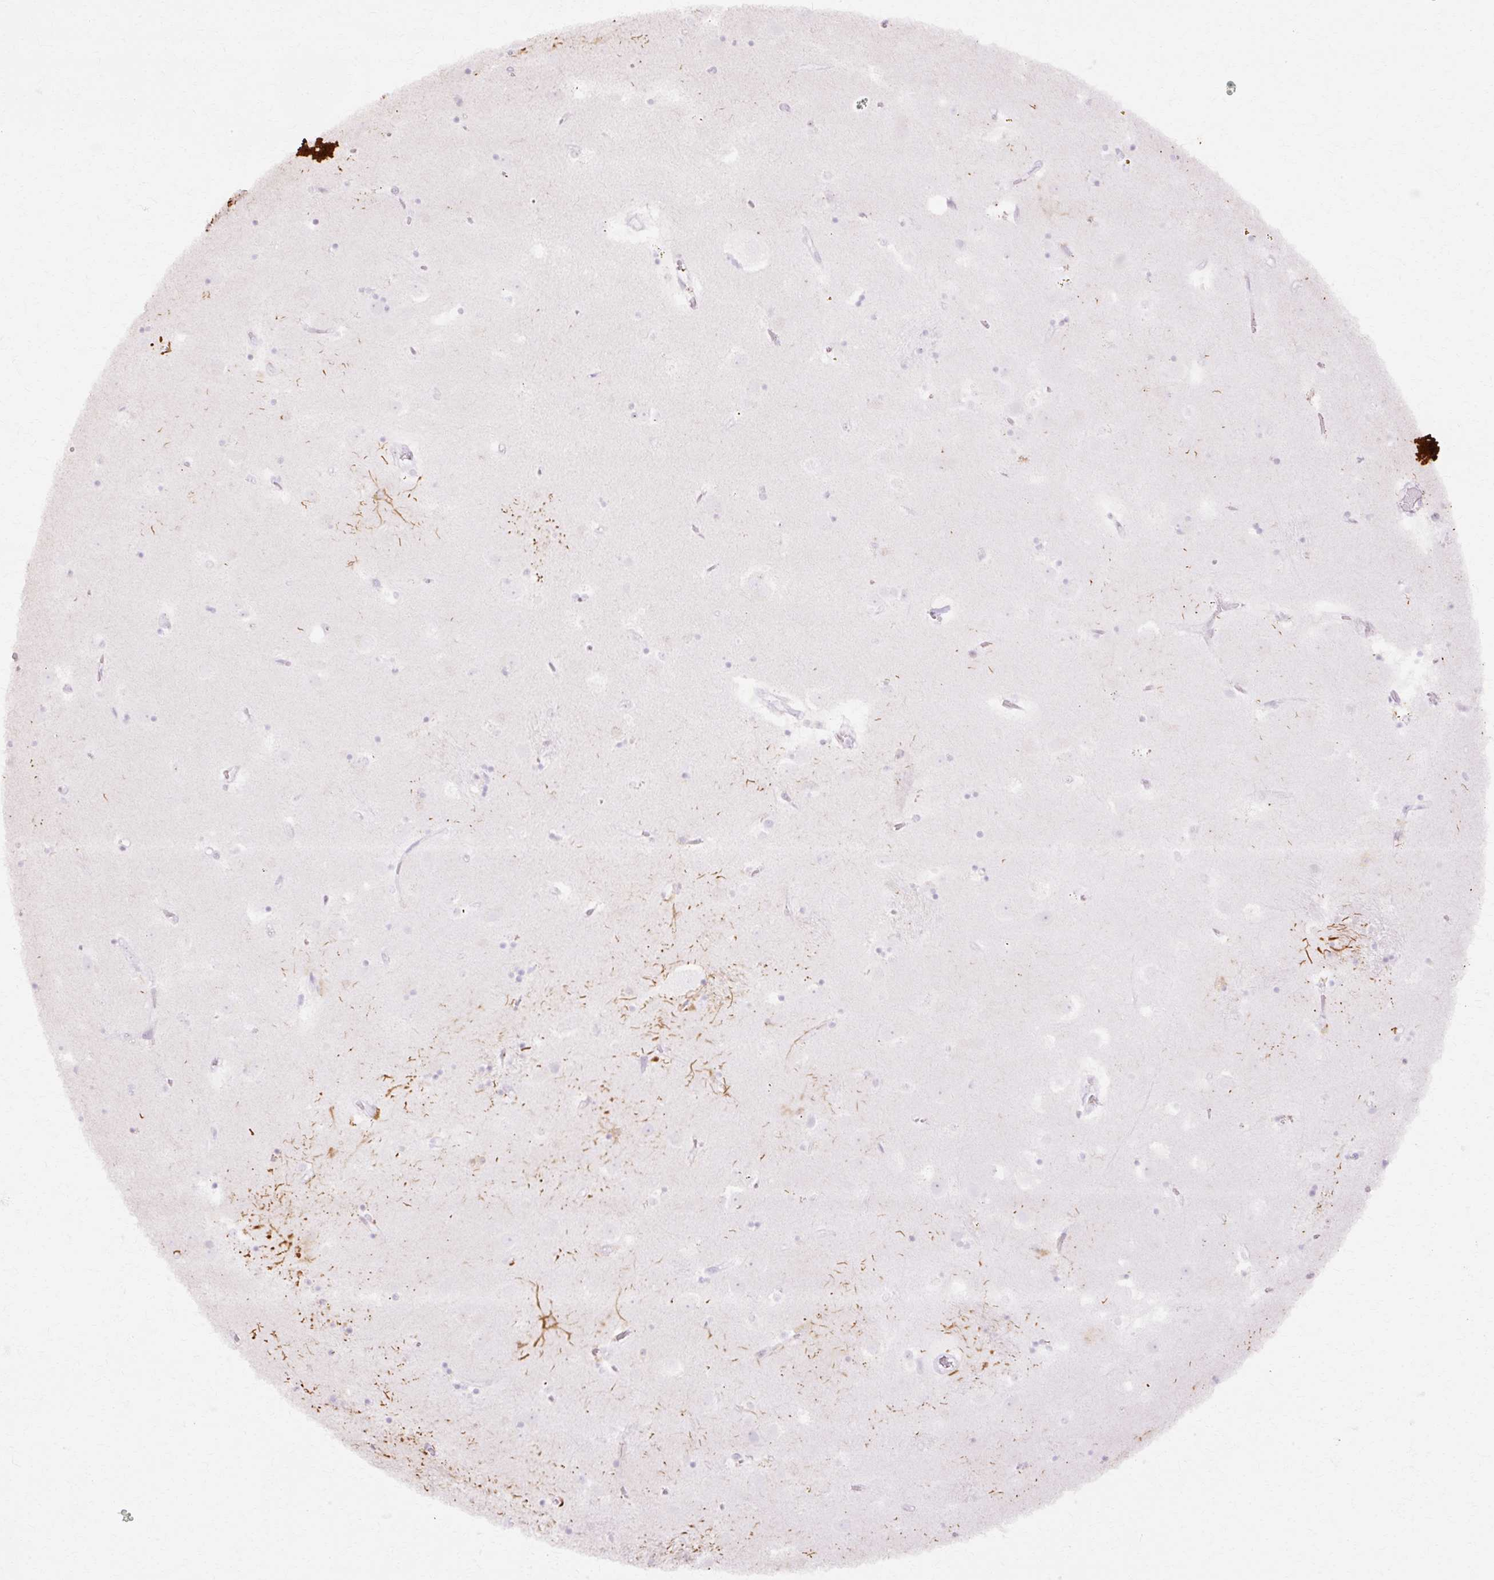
{"staining": {"intensity": "negative", "quantity": "none", "location": "none"}, "tissue": "caudate", "cell_type": "Glial cells", "image_type": "normal", "snomed": [{"axis": "morphology", "description": "Normal tissue, NOS"}, {"axis": "topography", "description": "Lateral ventricle wall"}], "caption": "High power microscopy micrograph of an immunohistochemistry micrograph of benign caudate, revealing no significant positivity in glial cells. (DAB (3,3'-diaminobenzidine) IHC visualized using brightfield microscopy, high magnification).", "gene": "C3orf49", "patient": {"sex": "male", "age": 58}}